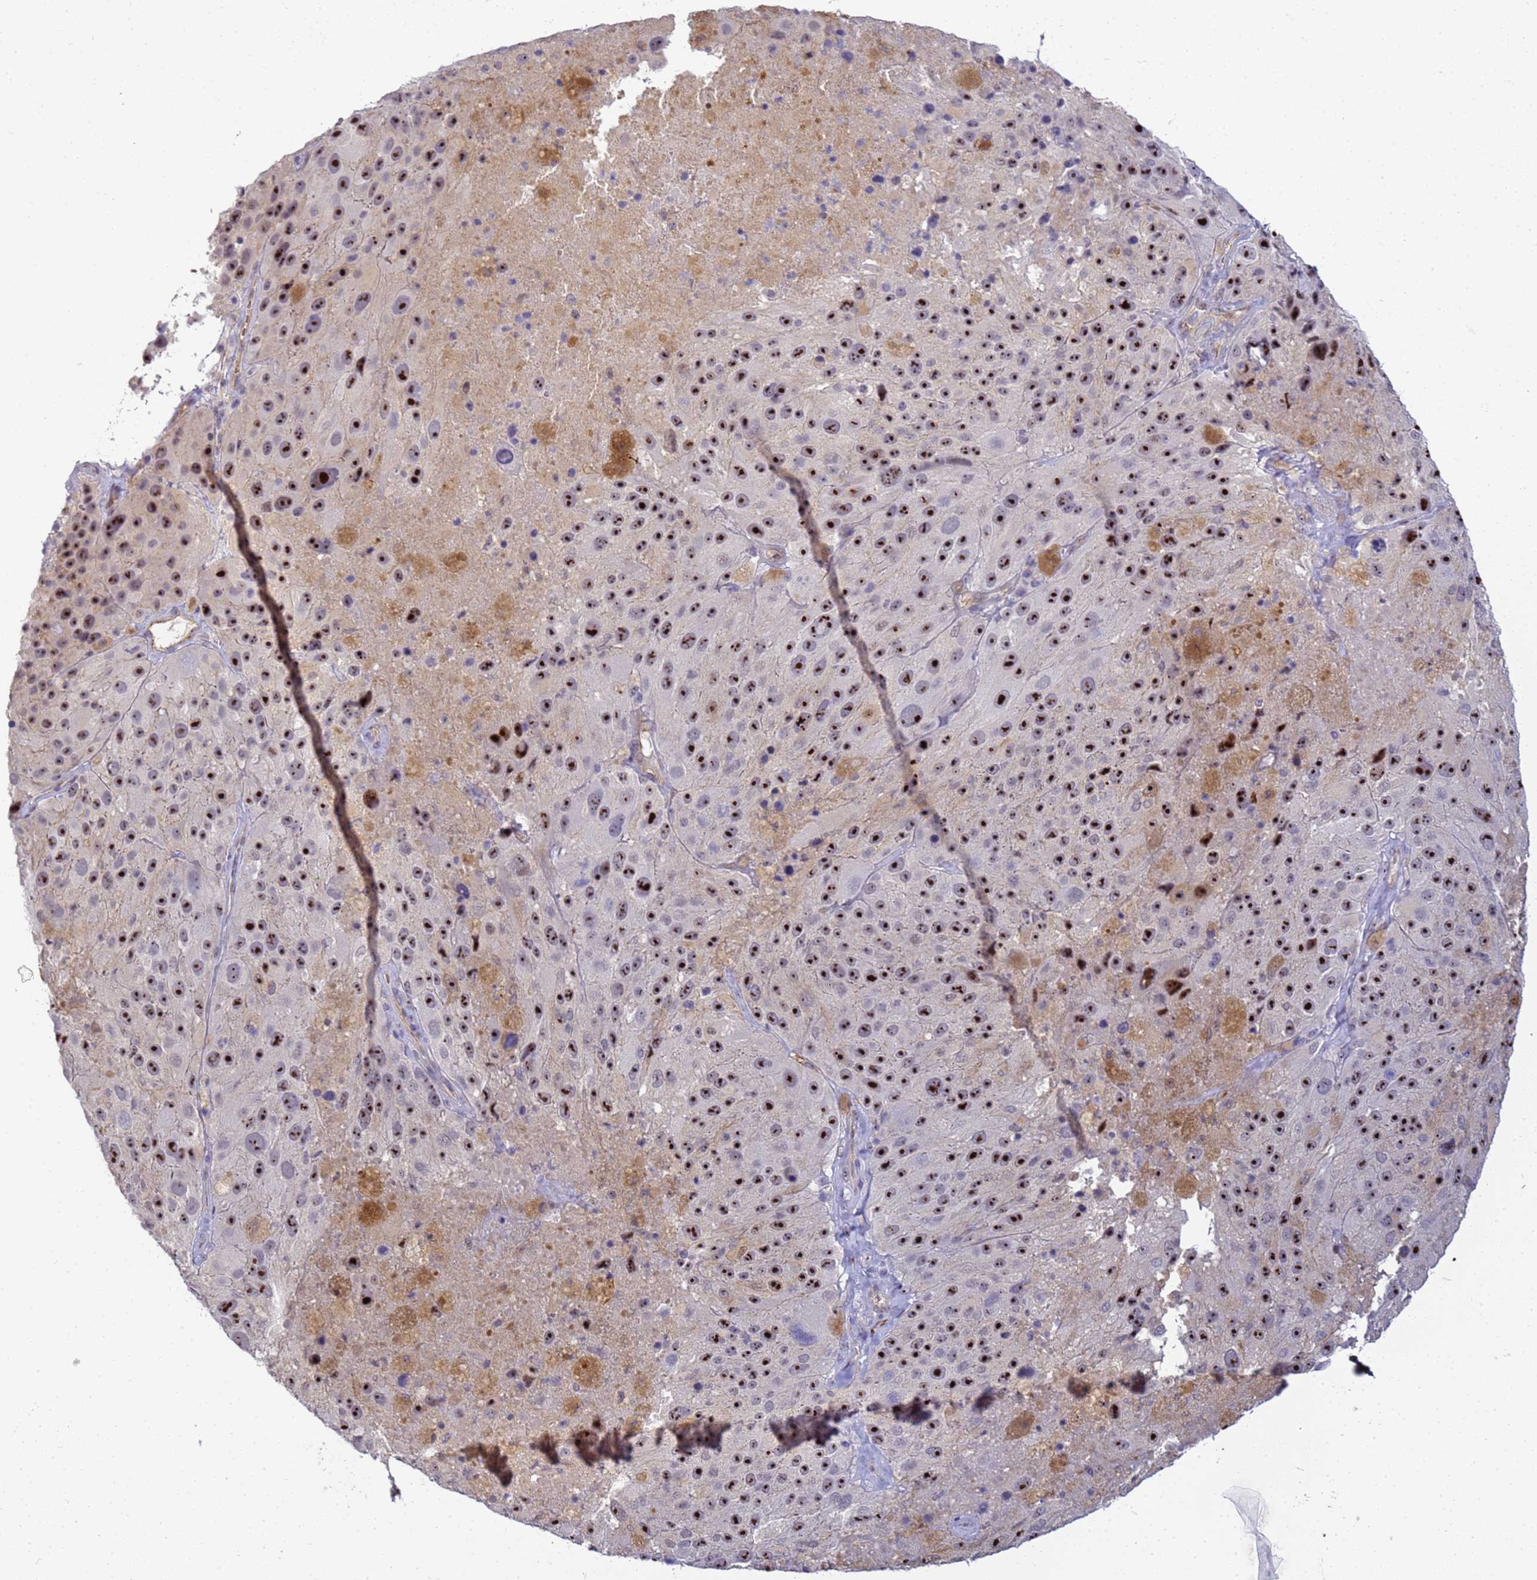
{"staining": {"intensity": "strong", "quantity": ">75%", "location": "nuclear"}, "tissue": "melanoma", "cell_type": "Tumor cells", "image_type": "cancer", "snomed": [{"axis": "morphology", "description": "Malignant melanoma, Metastatic site"}, {"axis": "topography", "description": "Lymph node"}], "caption": "Immunohistochemistry (IHC) staining of melanoma, which reveals high levels of strong nuclear positivity in about >75% of tumor cells indicating strong nuclear protein positivity. The staining was performed using DAB (3,3'-diaminobenzidine) (brown) for protein detection and nuclei were counterstained in hematoxylin (blue).", "gene": "GON4L", "patient": {"sex": "male", "age": 62}}